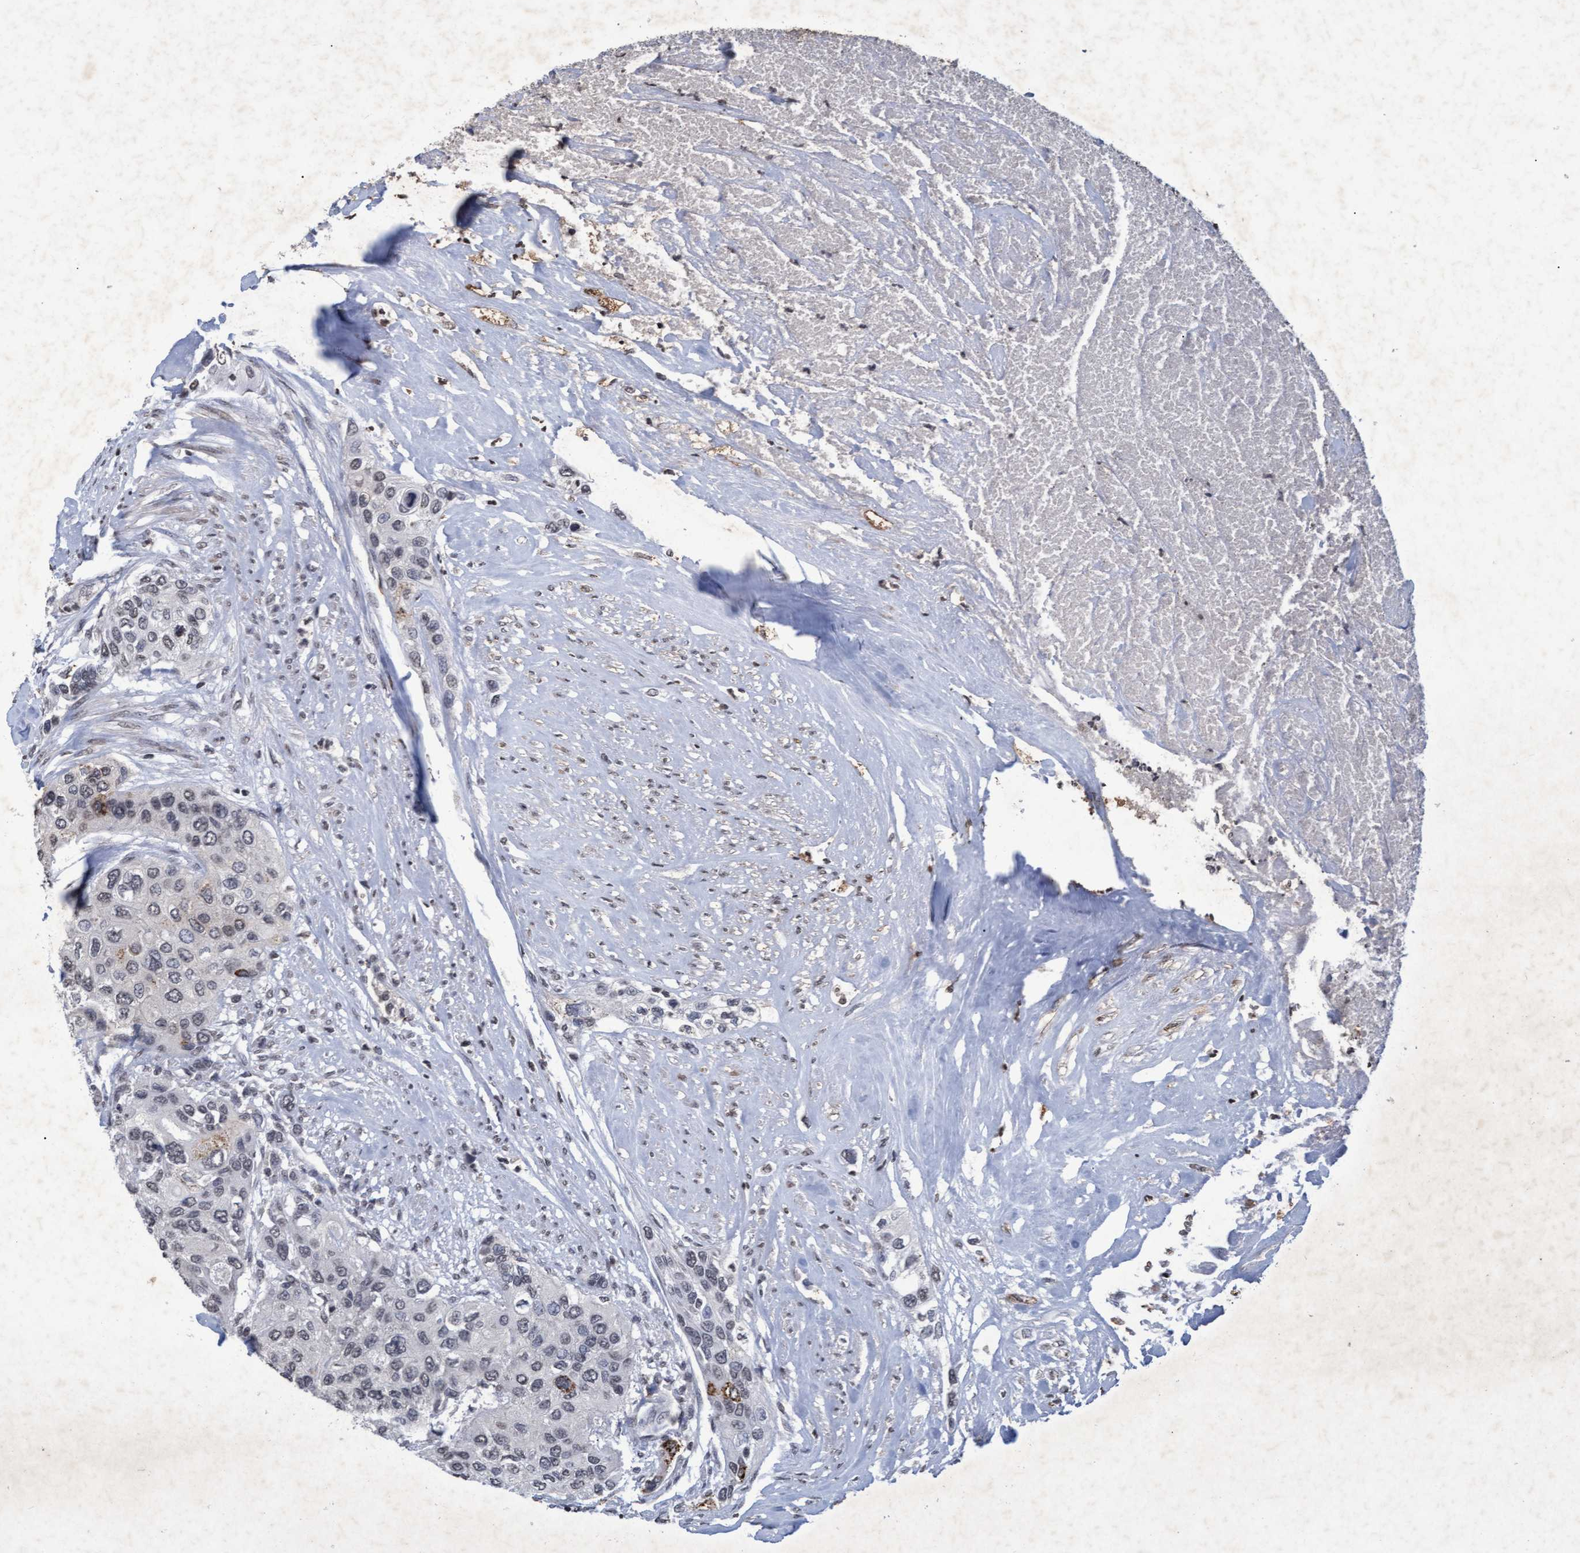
{"staining": {"intensity": "negative", "quantity": "none", "location": "none"}, "tissue": "urothelial cancer", "cell_type": "Tumor cells", "image_type": "cancer", "snomed": [{"axis": "morphology", "description": "Urothelial carcinoma, High grade"}, {"axis": "topography", "description": "Urinary bladder"}], "caption": "A micrograph of human urothelial carcinoma (high-grade) is negative for staining in tumor cells.", "gene": "GALC", "patient": {"sex": "female", "age": 56}}